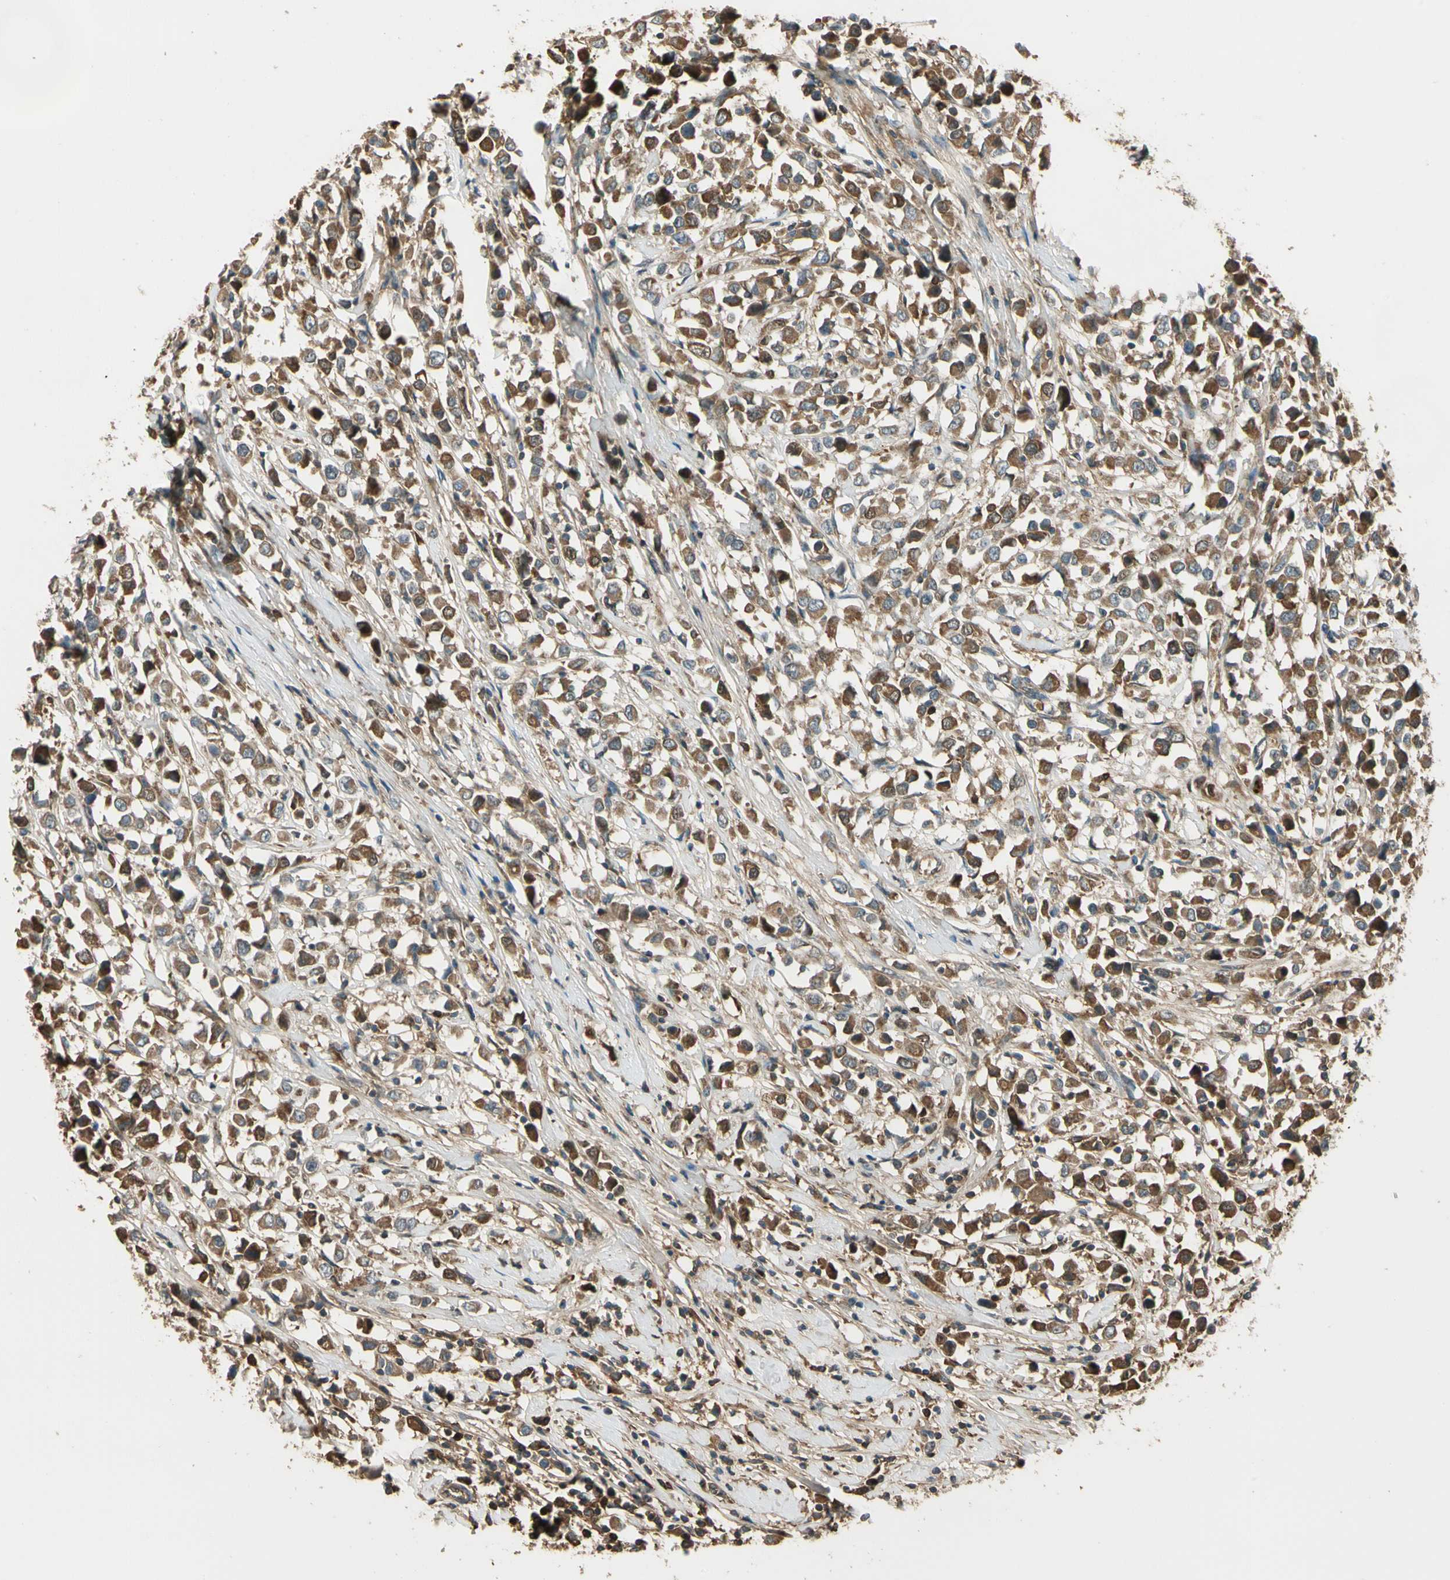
{"staining": {"intensity": "strong", "quantity": ">75%", "location": "cytoplasmic/membranous"}, "tissue": "breast cancer", "cell_type": "Tumor cells", "image_type": "cancer", "snomed": [{"axis": "morphology", "description": "Duct carcinoma"}, {"axis": "topography", "description": "Breast"}], "caption": "Human invasive ductal carcinoma (breast) stained for a protein (brown) exhibits strong cytoplasmic/membranous positive positivity in about >75% of tumor cells.", "gene": "STX11", "patient": {"sex": "female", "age": 61}}